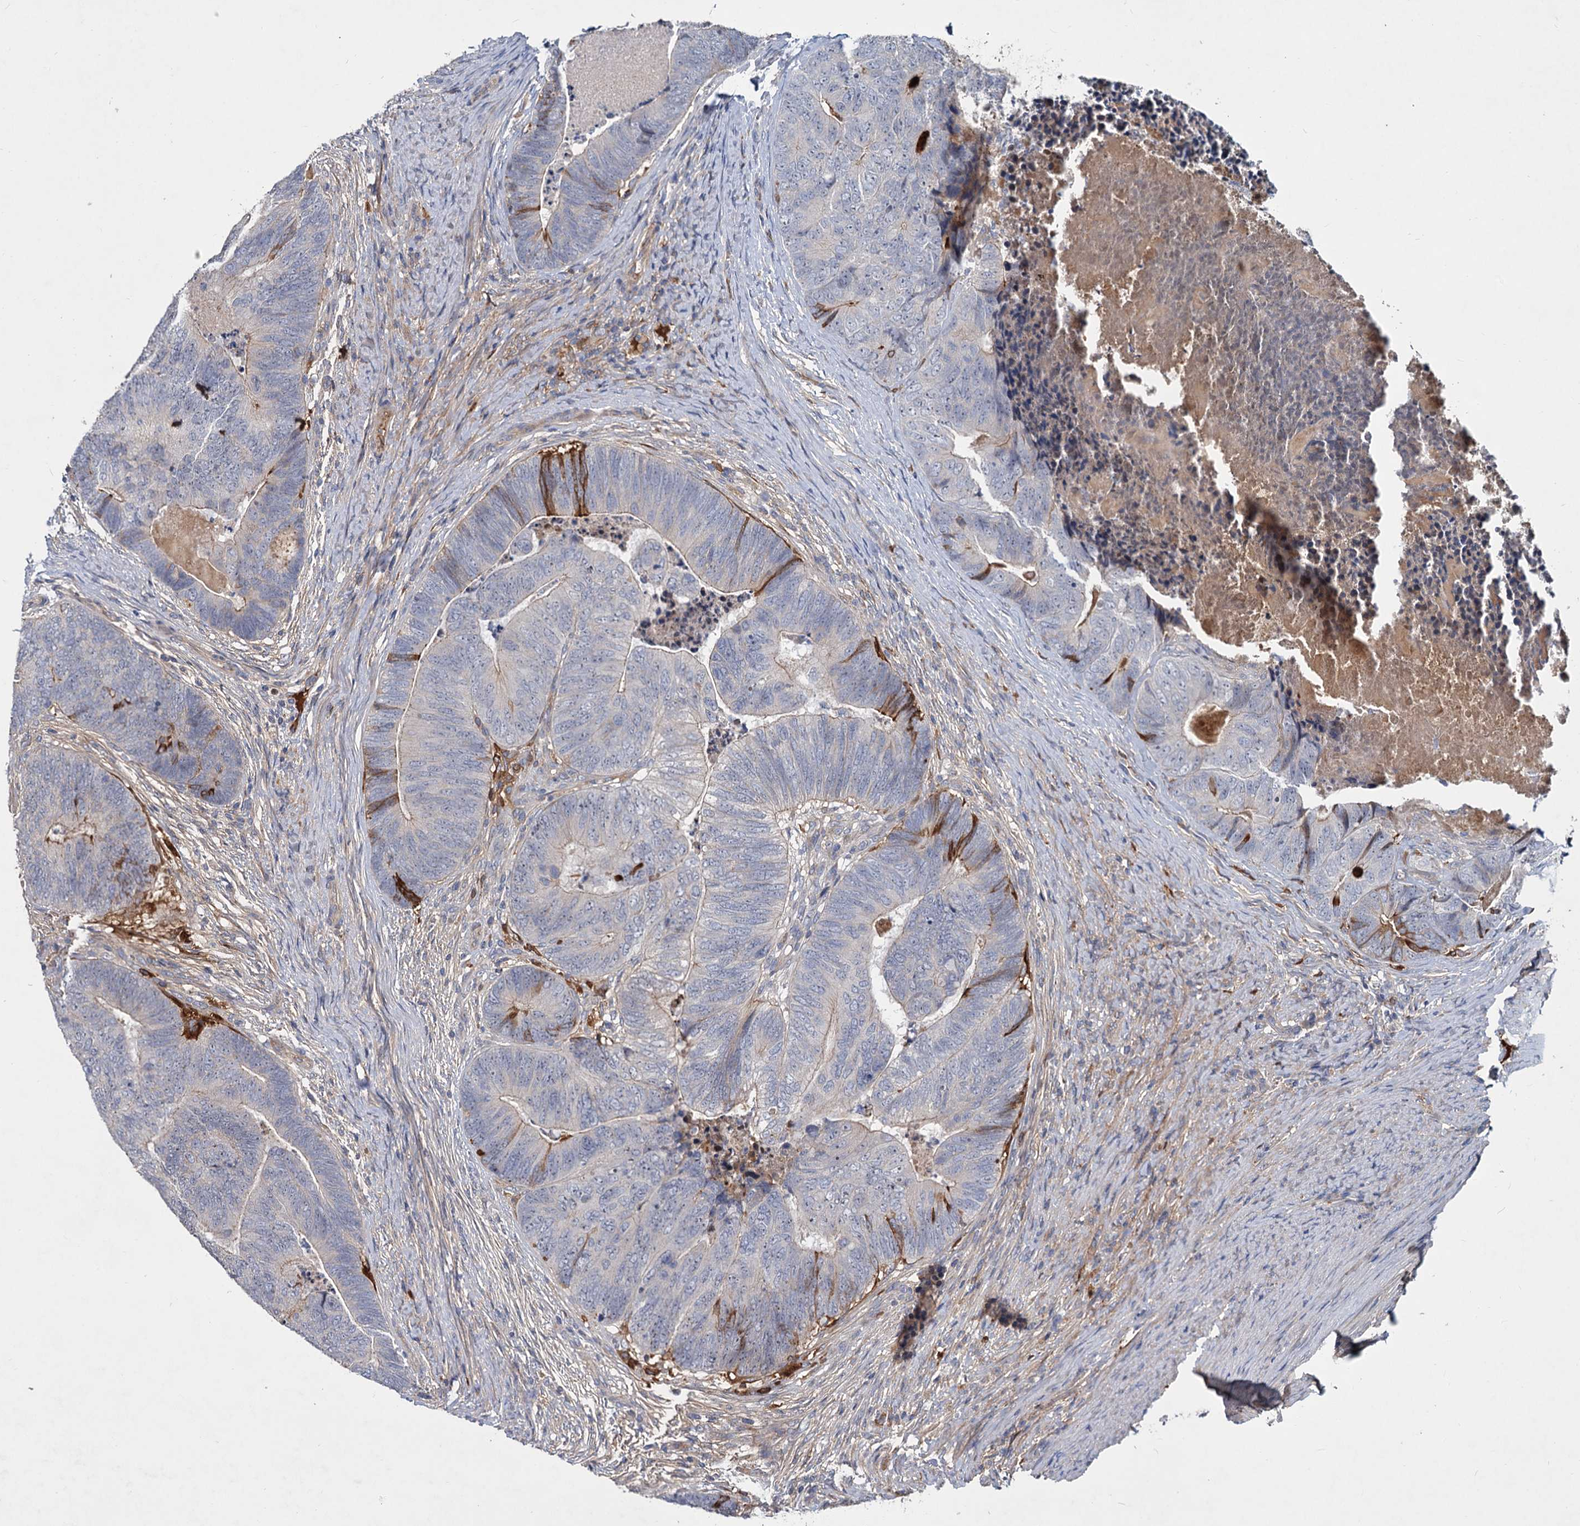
{"staining": {"intensity": "moderate", "quantity": "<25%", "location": "cytoplasmic/membranous"}, "tissue": "colorectal cancer", "cell_type": "Tumor cells", "image_type": "cancer", "snomed": [{"axis": "morphology", "description": "Adenocarcinoma, NOS"}, {"axis": "topography", "description": "Colon"}], "caption": "High-power microscopy captured an immunohistochemistry photomicrograph of colorectal cancer (adenocarcinoma), revealing moderate cytoplasmic/membranous expression in approximately <25% of tumor cells.", "gene": "CHRD", "patient": {"sex": "female", "age": 67}}